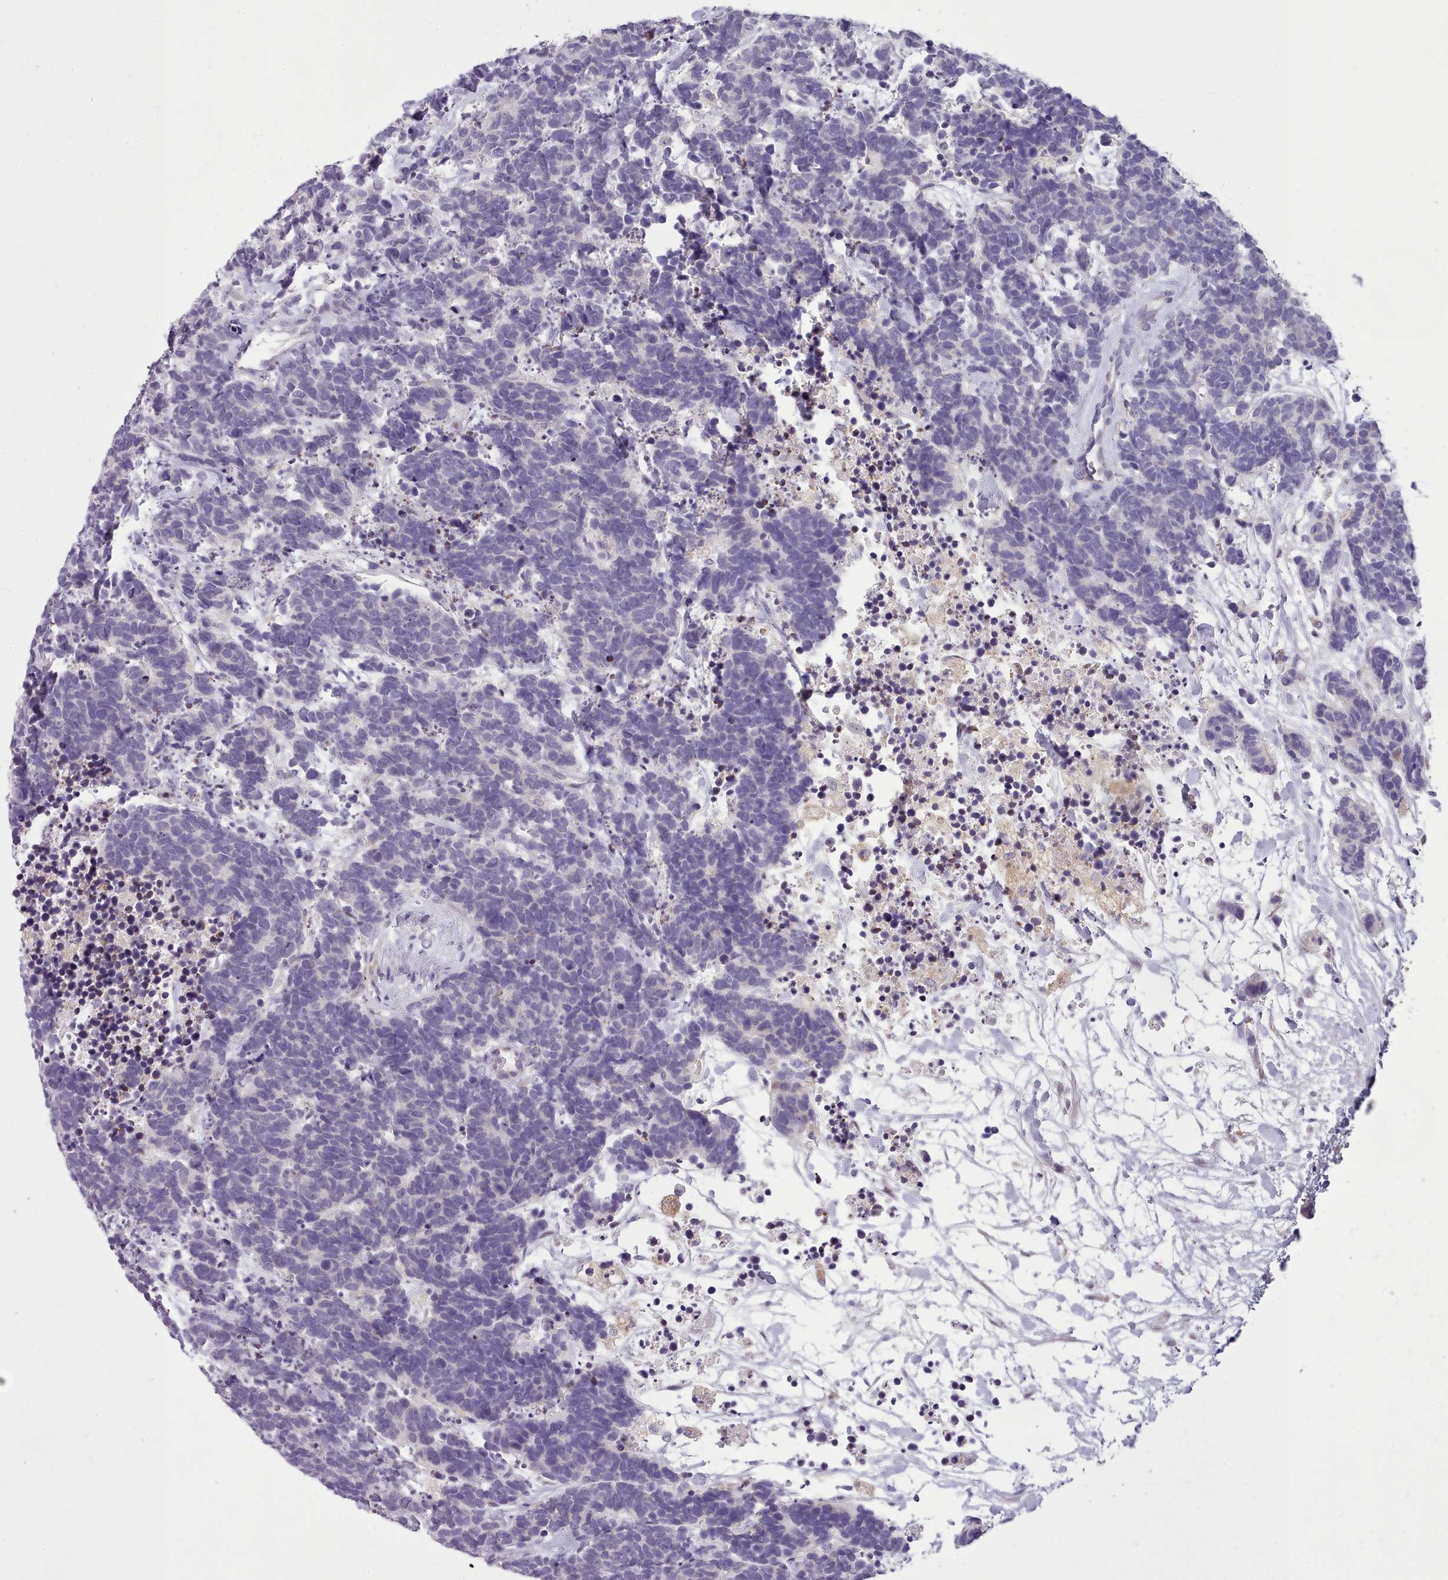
{"staining": {"intensity": "negative", "quantity": "none", "location": "none"}, "tissue": "carcinoid", "cell_type": "Tumor cells", "image_type": "cancer", "snomed": [{"axis": "morphology", "description": "Carcinoma, NOS"}, {"axis": "morphology", "description": "Carcinoid, malignant, NOS"}, {"axis": "topography", "description": "Prostate"}], "caption": "Immunohistochemical staining of carcinoid shows no significant positivity in tumor cells.", "gene": "FAM83E", "patient": {"sex": "male", "age": 57}}